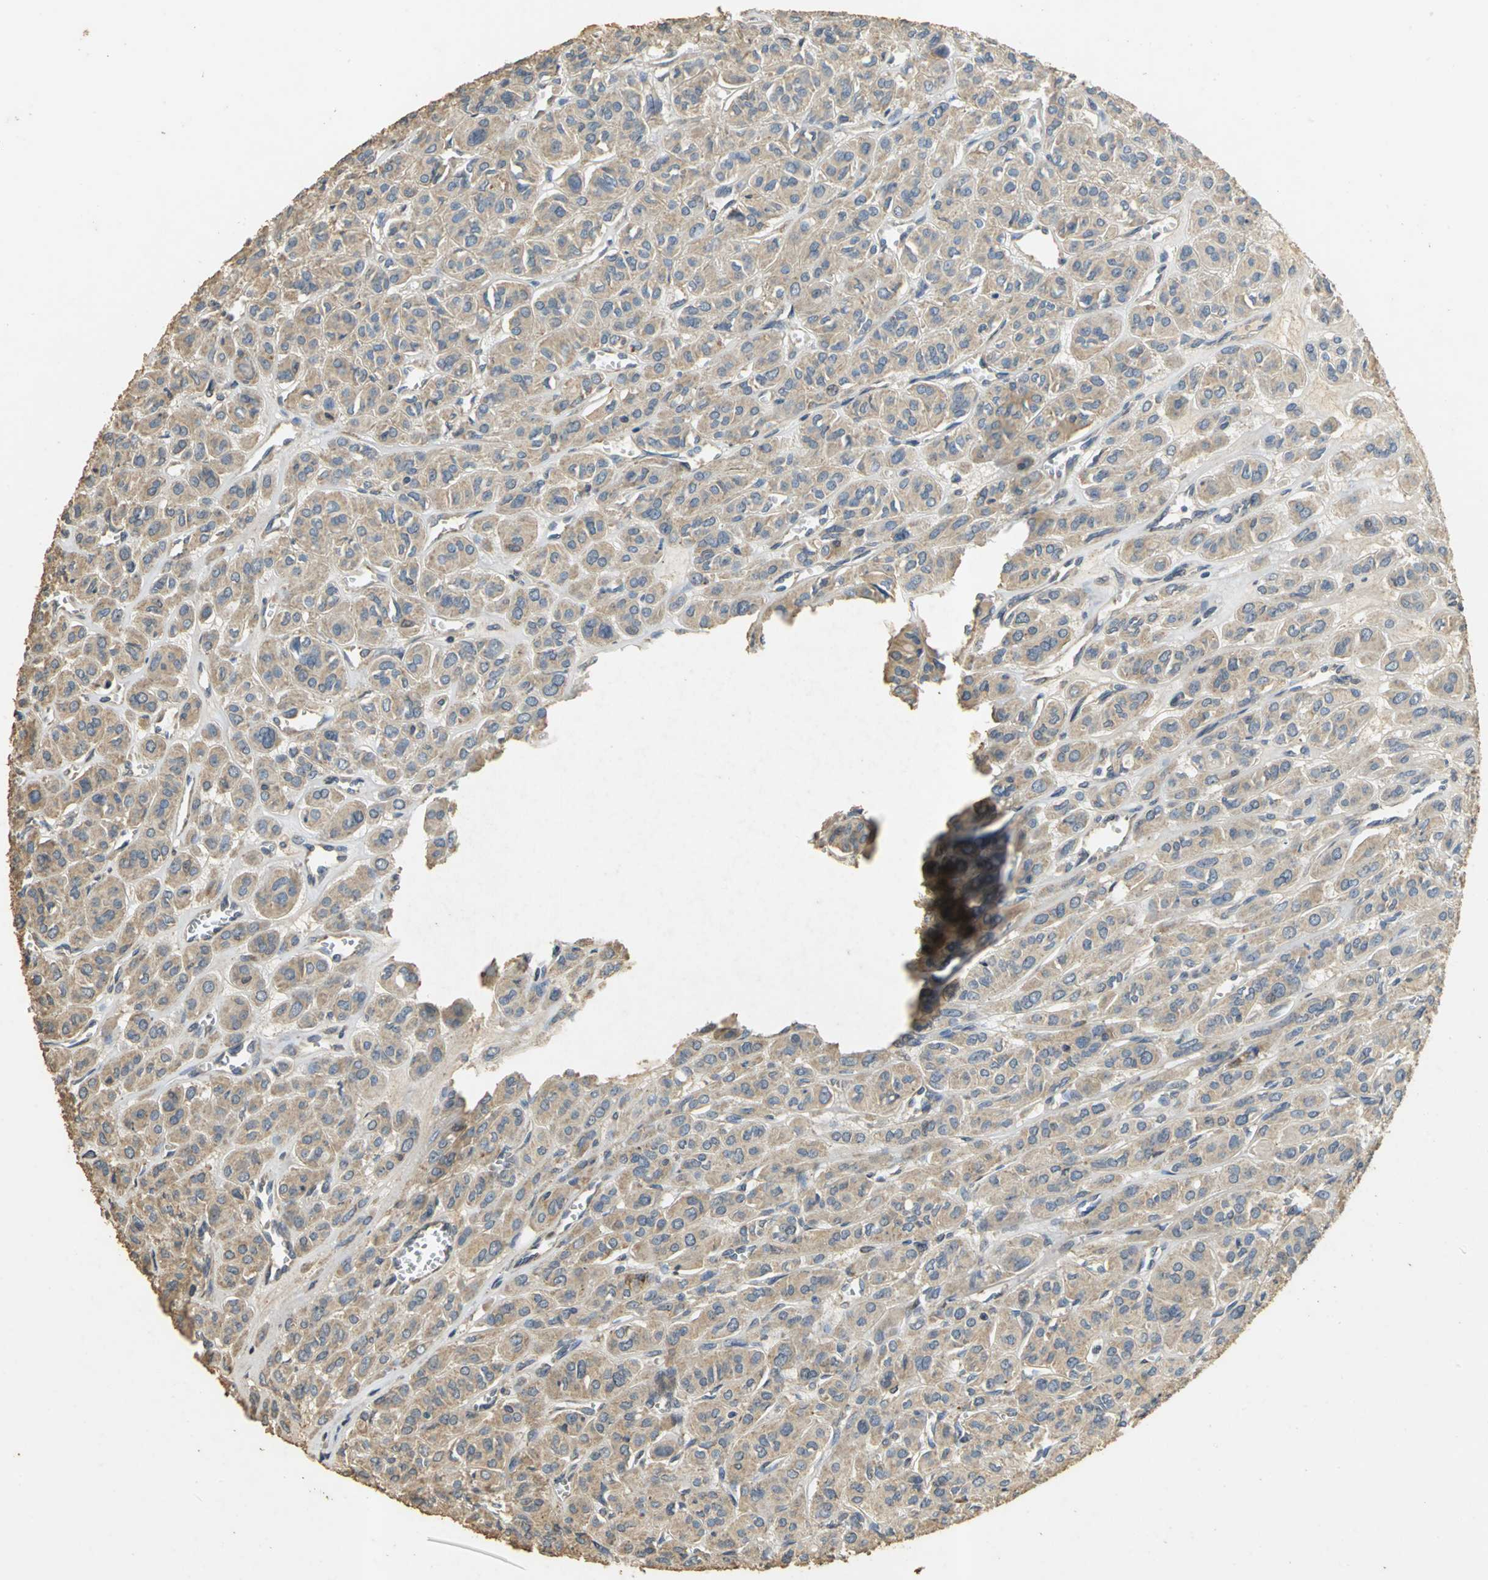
{"staining": {"intensity": "weak", "quantity": ">75%", "location": "cytoplasmic/membranous"}, "tissue": "thyroid cancer", "cell_type": "Tumor cells", "image_type": "cancer", "snomed": [{"axis": "morphology", "description": "Follicular adenoma carcinoma, NOS"}, {"axis": "topography", "description": "Thyroid gland"}], "caption": "About >75% of tumor cells in thyroid follicular adenoma carcinoma display weak cytoplasmic/membranous protein staining as visualized by brown immunohistochemical staining.", "gene": "ACSL4", "patient": {"sex": "female", "age": 71}}